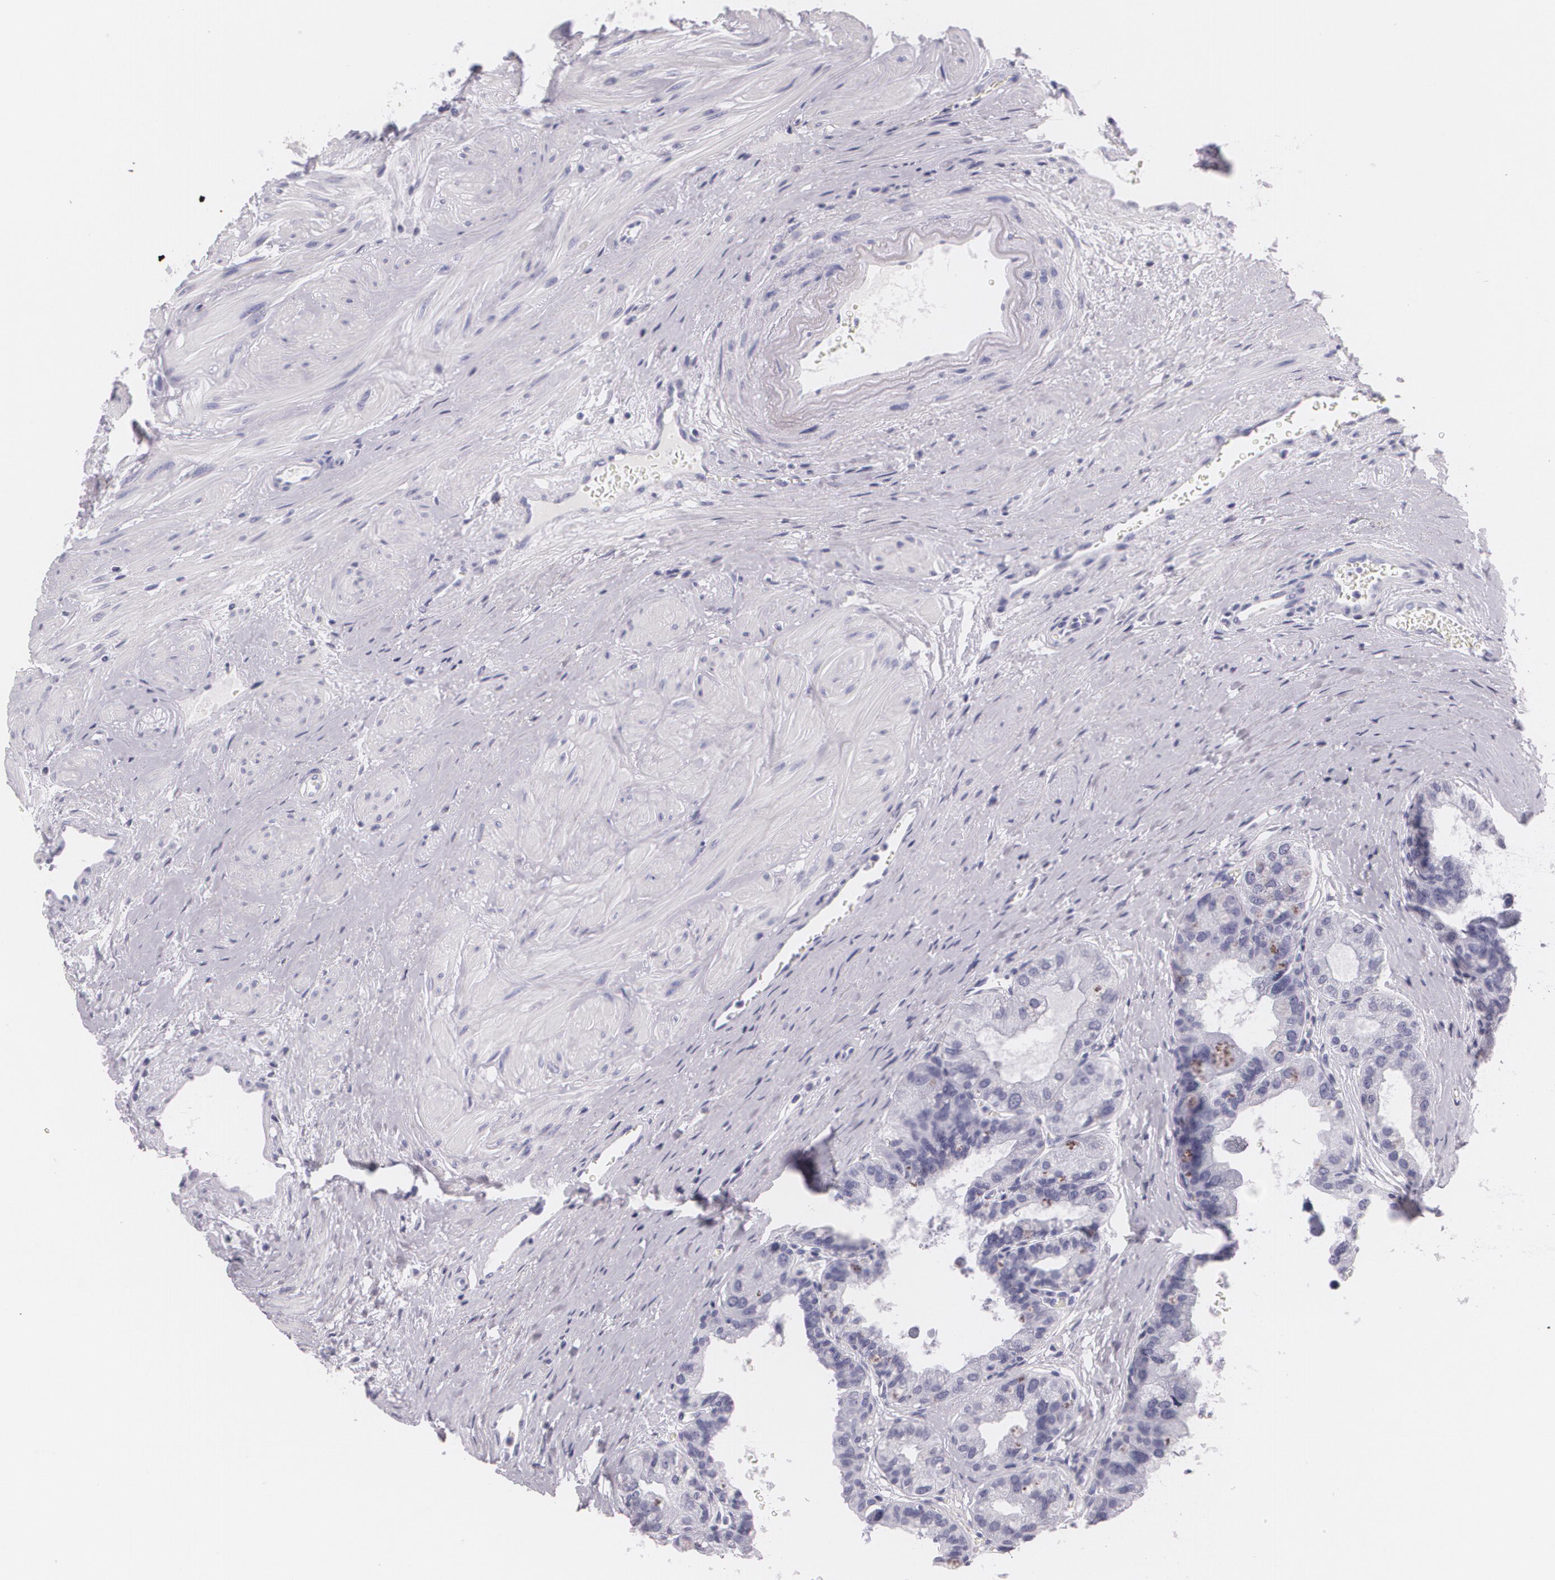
{"staining": {"intensity": "negative", "quantity": "none", "location": "none"}, "tissue": "prostate", "cell_type": "Glandular cells", "image_type": "normal", "snomed": [{"axis": "morphology", "description": "Normal tissue, NOS"}, {"axis": "topography", "description": "Prostate"}], "caption": "Photomicrograph shows no significant protein staining in glandular cells of normal prostate. (Brightfield microscopy of DAB immunohistochemistry at high magnification).", "gene": "DLG4", "patient": {"sex": "male", "age": 60}}